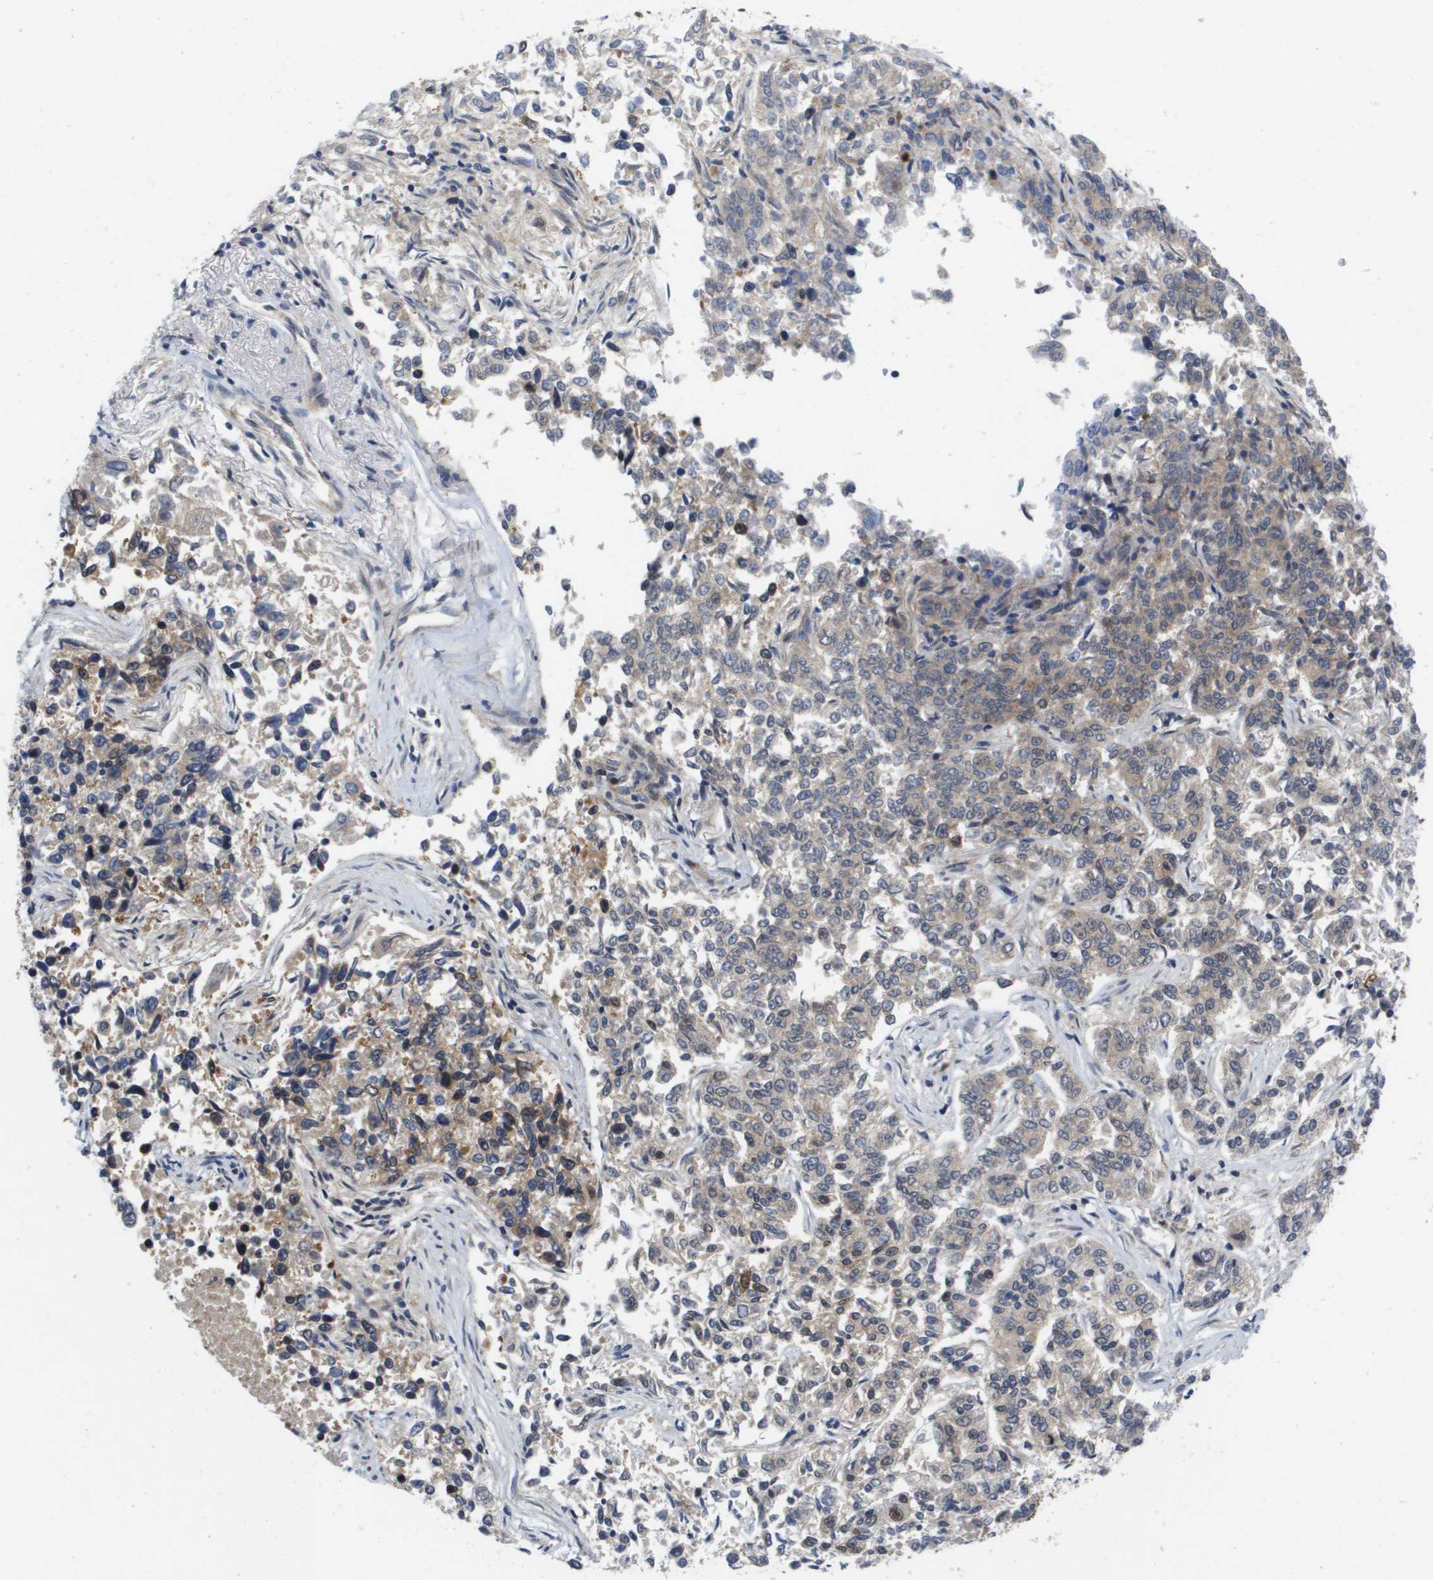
{"staining": {"intensity": "weak", "quantity": "25%-75%", "location": "cytoplasmic/membranous"}, "tissue": "lung cancer", "cell_type": "Tumor cells", "image_type": "cancer", "snomed": [{"axis": "morphology", "description": "Adenocarcinoma, NOS"}, {"axis": "topography", "description": "Lung"}], "caption": "Weak cytoplasmic/membranous expression for a protein is appreciated in about 25%-75% of tumor cells of lung adenocarcinoma using IHC.", "gene": "FKBP4", "patient": {"sex": "male", "age": 84}}